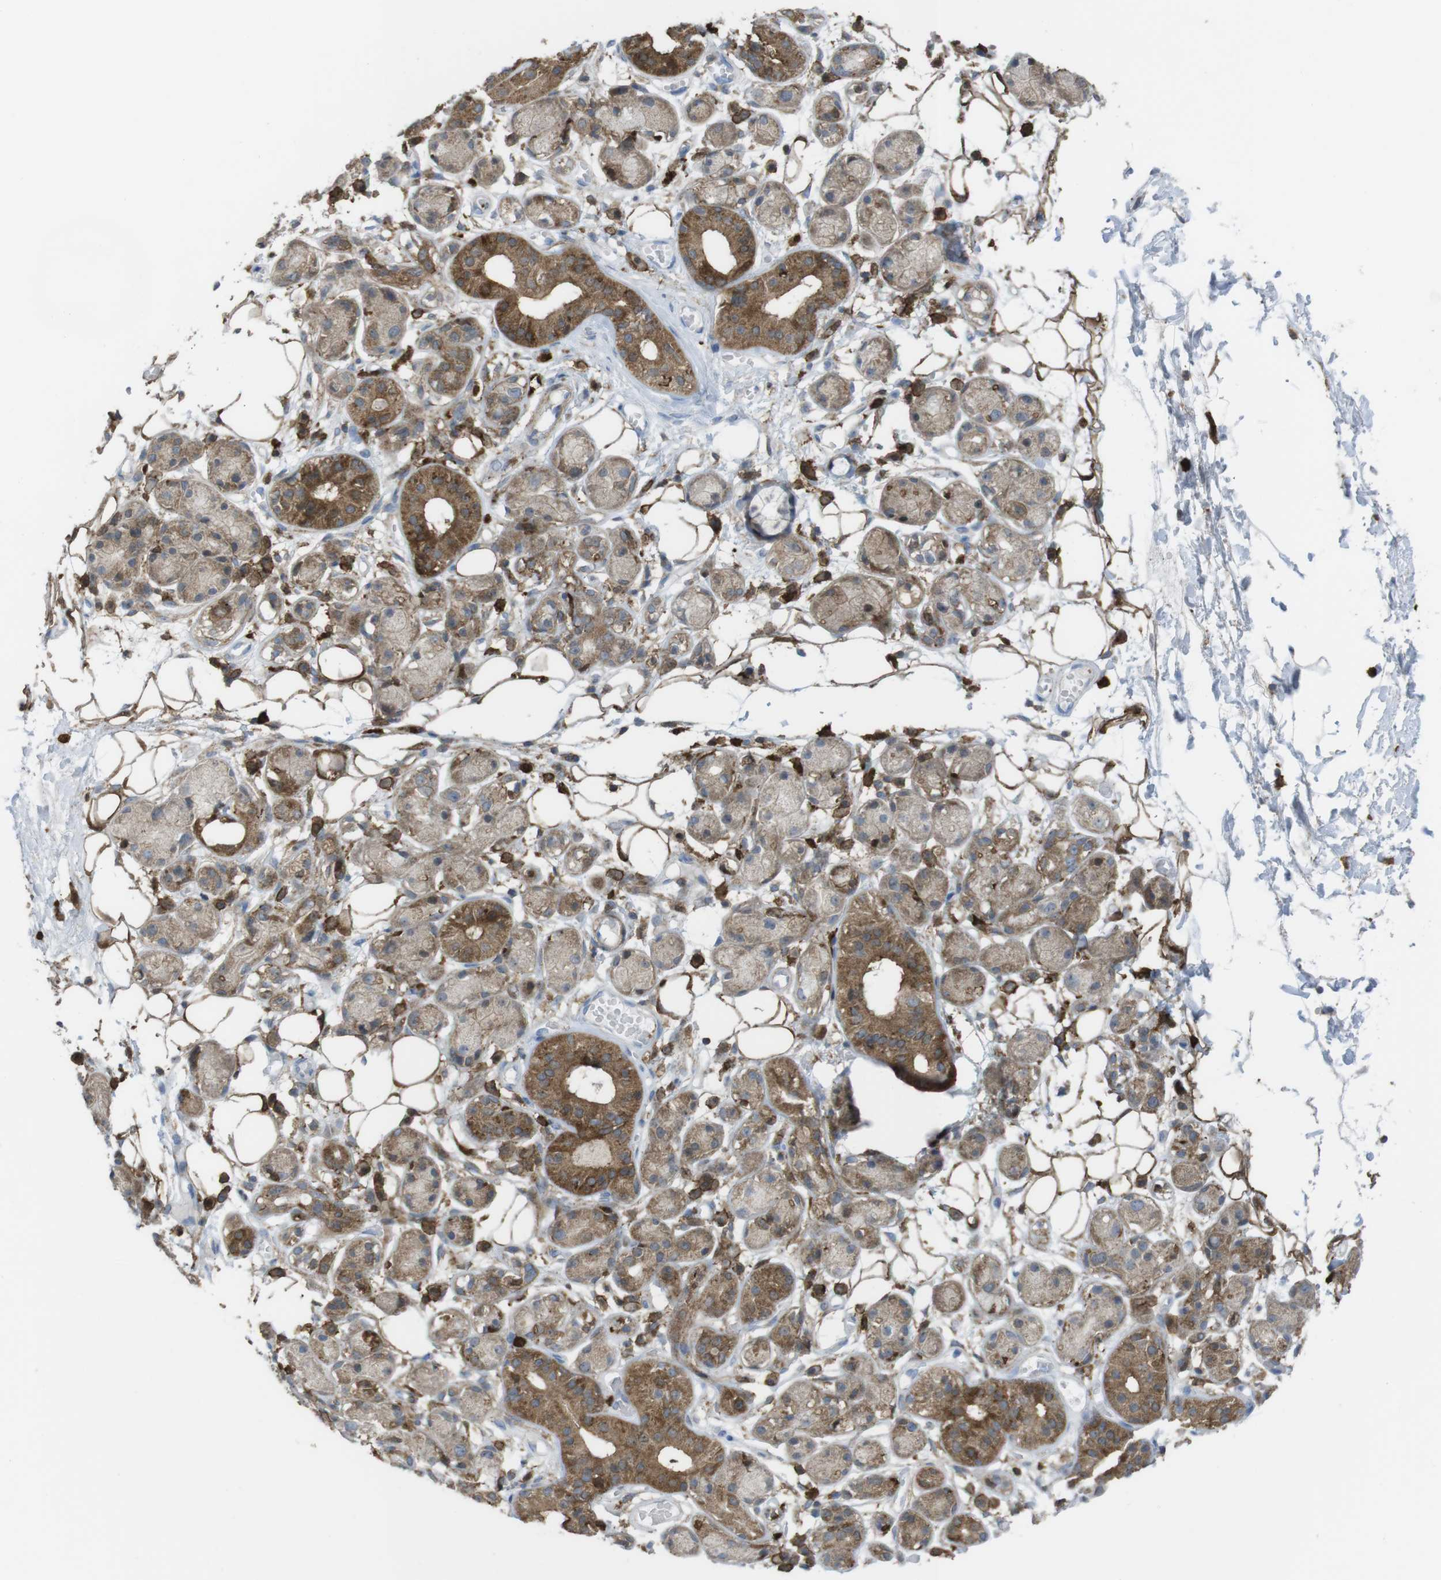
{"staining": {"intensity": "moderate", "quantity": ">75%", "location": "cytoplasmic/membranous"}, "tissue": "adipose tissue", "cell_type": "Adipocytes", "image_type": "normal", "snomed": [{"axis": "morphology", "description": "Normal tissue, NOS"}, {"axis": "morphology", "description": "Inflammation, NOS"}, {"axis": "topography", "description": "Vascular tissue"}, {"axis": "topography", "description": "Salivary gland"}], "caption": "Immunohistochemistry (IHC) image of unremarkable adipose tissue stained for a protein (brown), which reveals medium levels of moderate cytoplasmic/membranous expression in approximately >75% of adipocytes.", "gene": "PRKCD", "patient": {"sex": "female", "age": 75}}